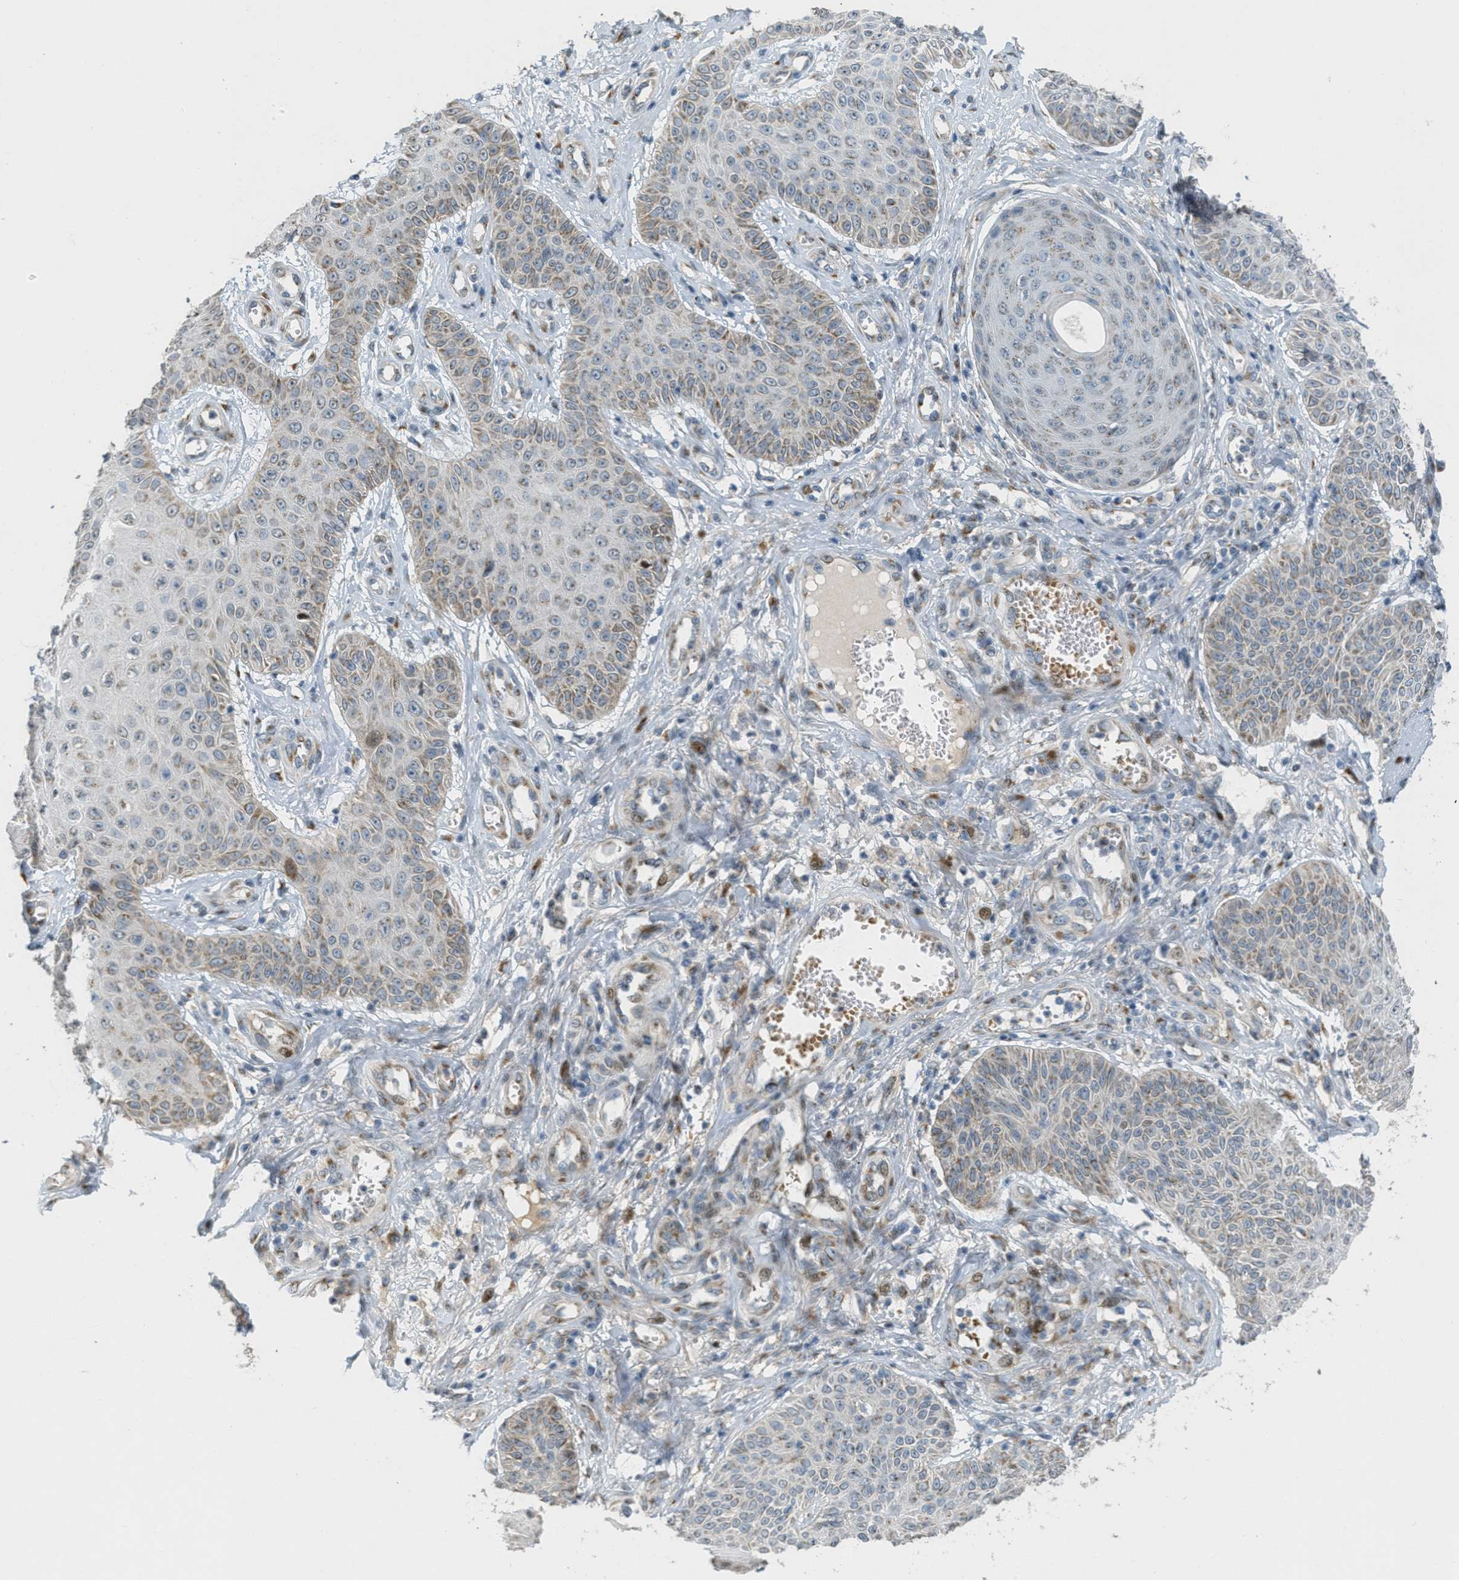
{"staining": {"intensity": "weak", "quantity": ">75%", "location": "cytoplasmic/membranous"}, "tissue": "skin cancer", "cell_type": "Tumor cells", "image_type": "cancer", "snomed": [{"axis": "morphology", "description": "Squamous cell carcinoma, NOS"}, {"axis": "topography", "description": "Skin"}], "caption": "Brown immunohistochemical staining in human skin cancer displays weak cytoplasmic/membranous positivity in approximately >75% of tumor cells.", "gene": "ZFPL1", "patient": {"sex": "male", "age": 74}}